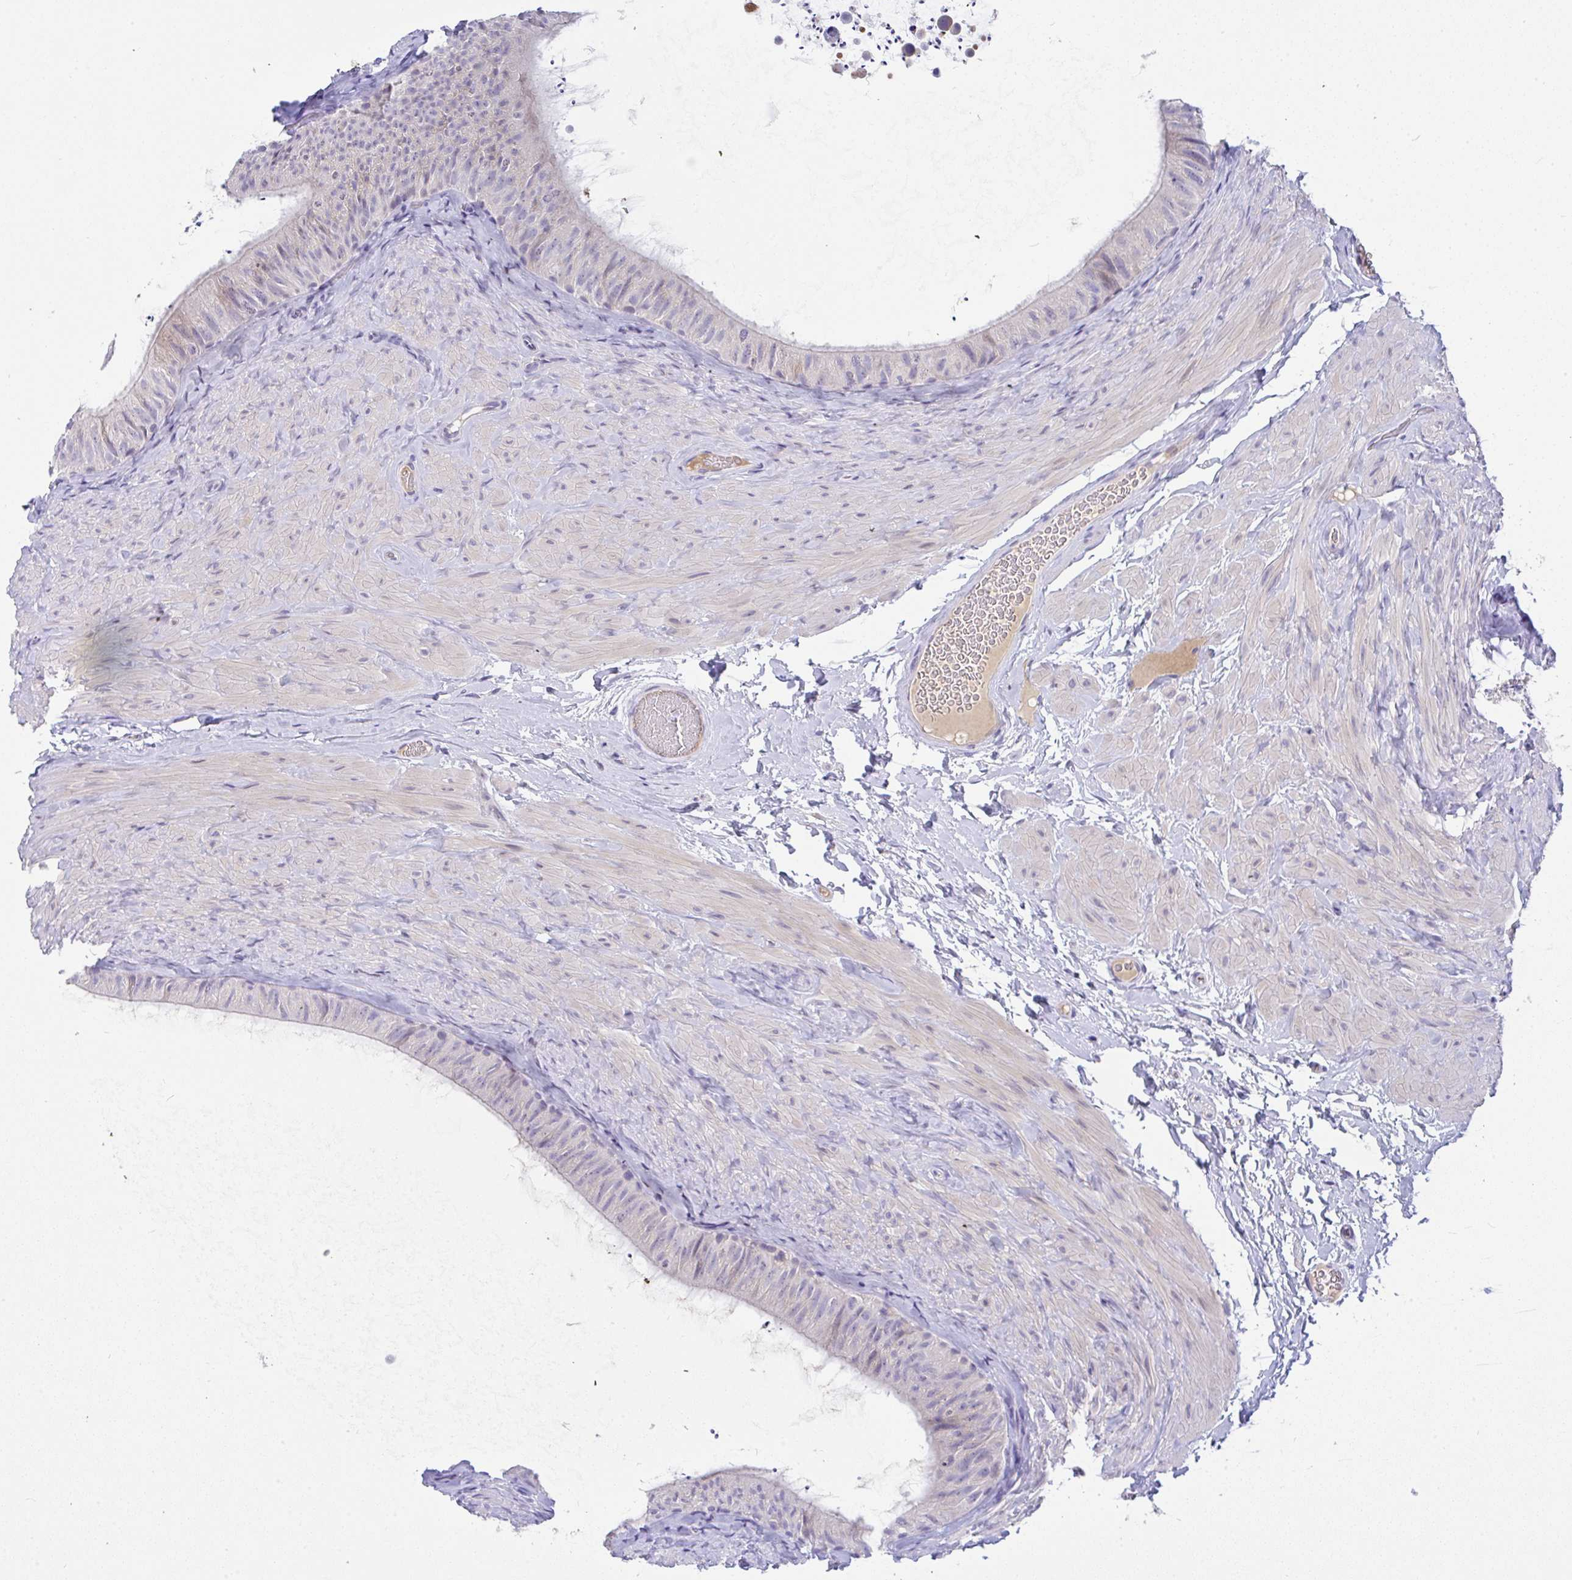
{"staining": {"intensity": "negative", "quantity": "none", "location": "none"}, "tissue": "epididymis", "cell_type": "Glandular cells", "image_type": "normal", "snomed": [{"axis": "morphology", "description": "Normal tissue, NOS"}, {"axis": "topography", "description": "Epididymis, spermatic cord, NOS"}, {"axis": "topography", "description": "Epididymis"}], "caption": "A micrograph of epididymis stained for a protein reveals no brown staining in glandular cells. The staining was performed using DAB to visualize the protein expression in brown, while the nuclei were stained in blue with hematoxylin (Magnification: 20x).", "gene": "SERPINE3", "patient": {"sex": "male", "age": 31}}